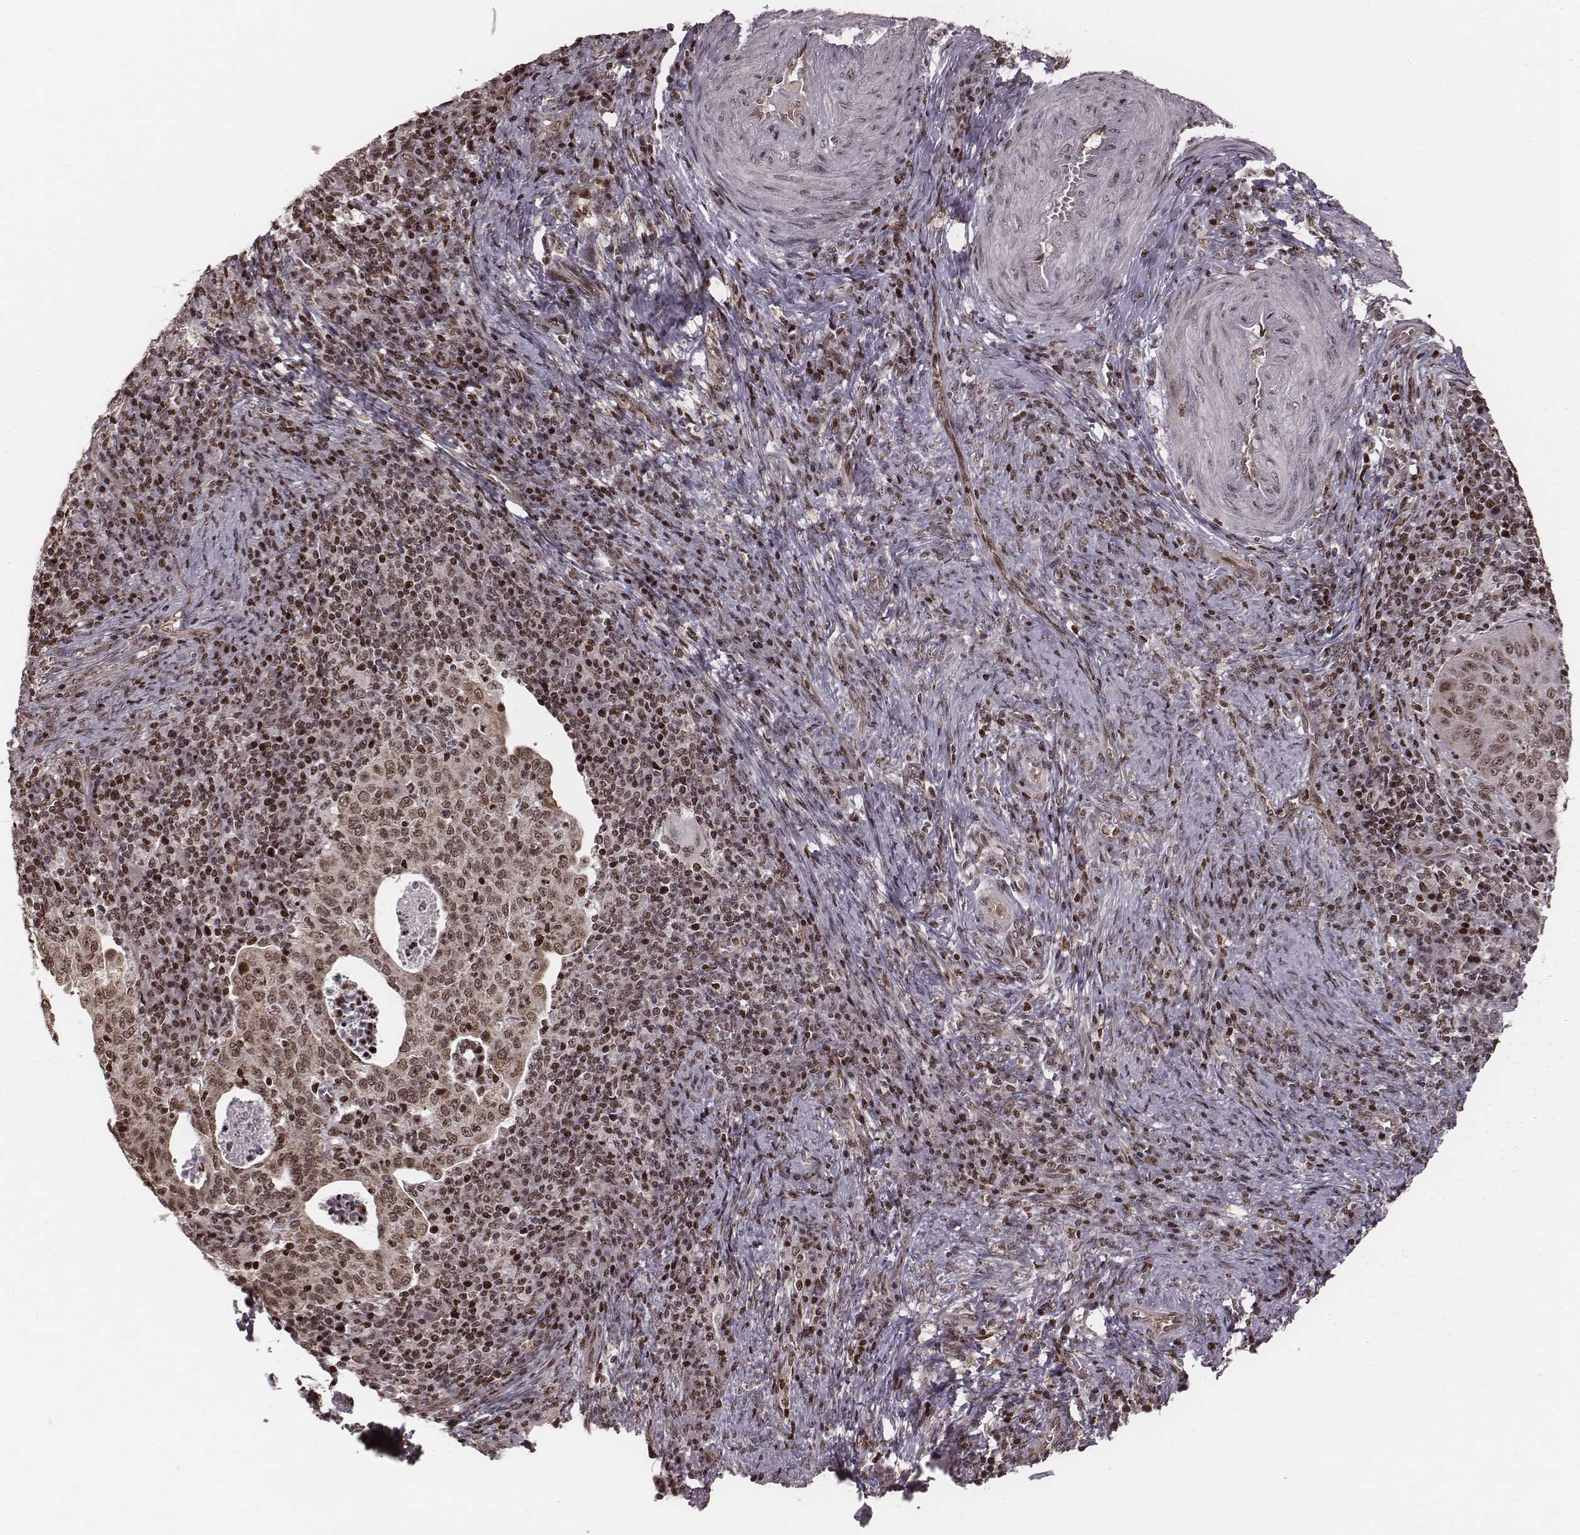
{"staining": {"intensity": "weak", "quantity": "25%-75%", "location": "cytoplasmic/membranous,nuclear"}, "tissue": "cervical cancer", "cell_type": "Tumor cells", "image_type": "cancer", "snomed": [{"axis": "morphology", "description": "Squamous cell carcinoma, NOS"}, {"axis": "topography", "description": "Cervix"}], "caption": "Protein staining demonstrates weak cytoplasmic/membranous and nuclear expression in approximately 25%-75% of tumor cells in cervical cancer. (DAB IHC, brown staining for protein, blue staining for nuclei).", "gene": "VRK3", "patient": {"sex": "female", "age": 39}}